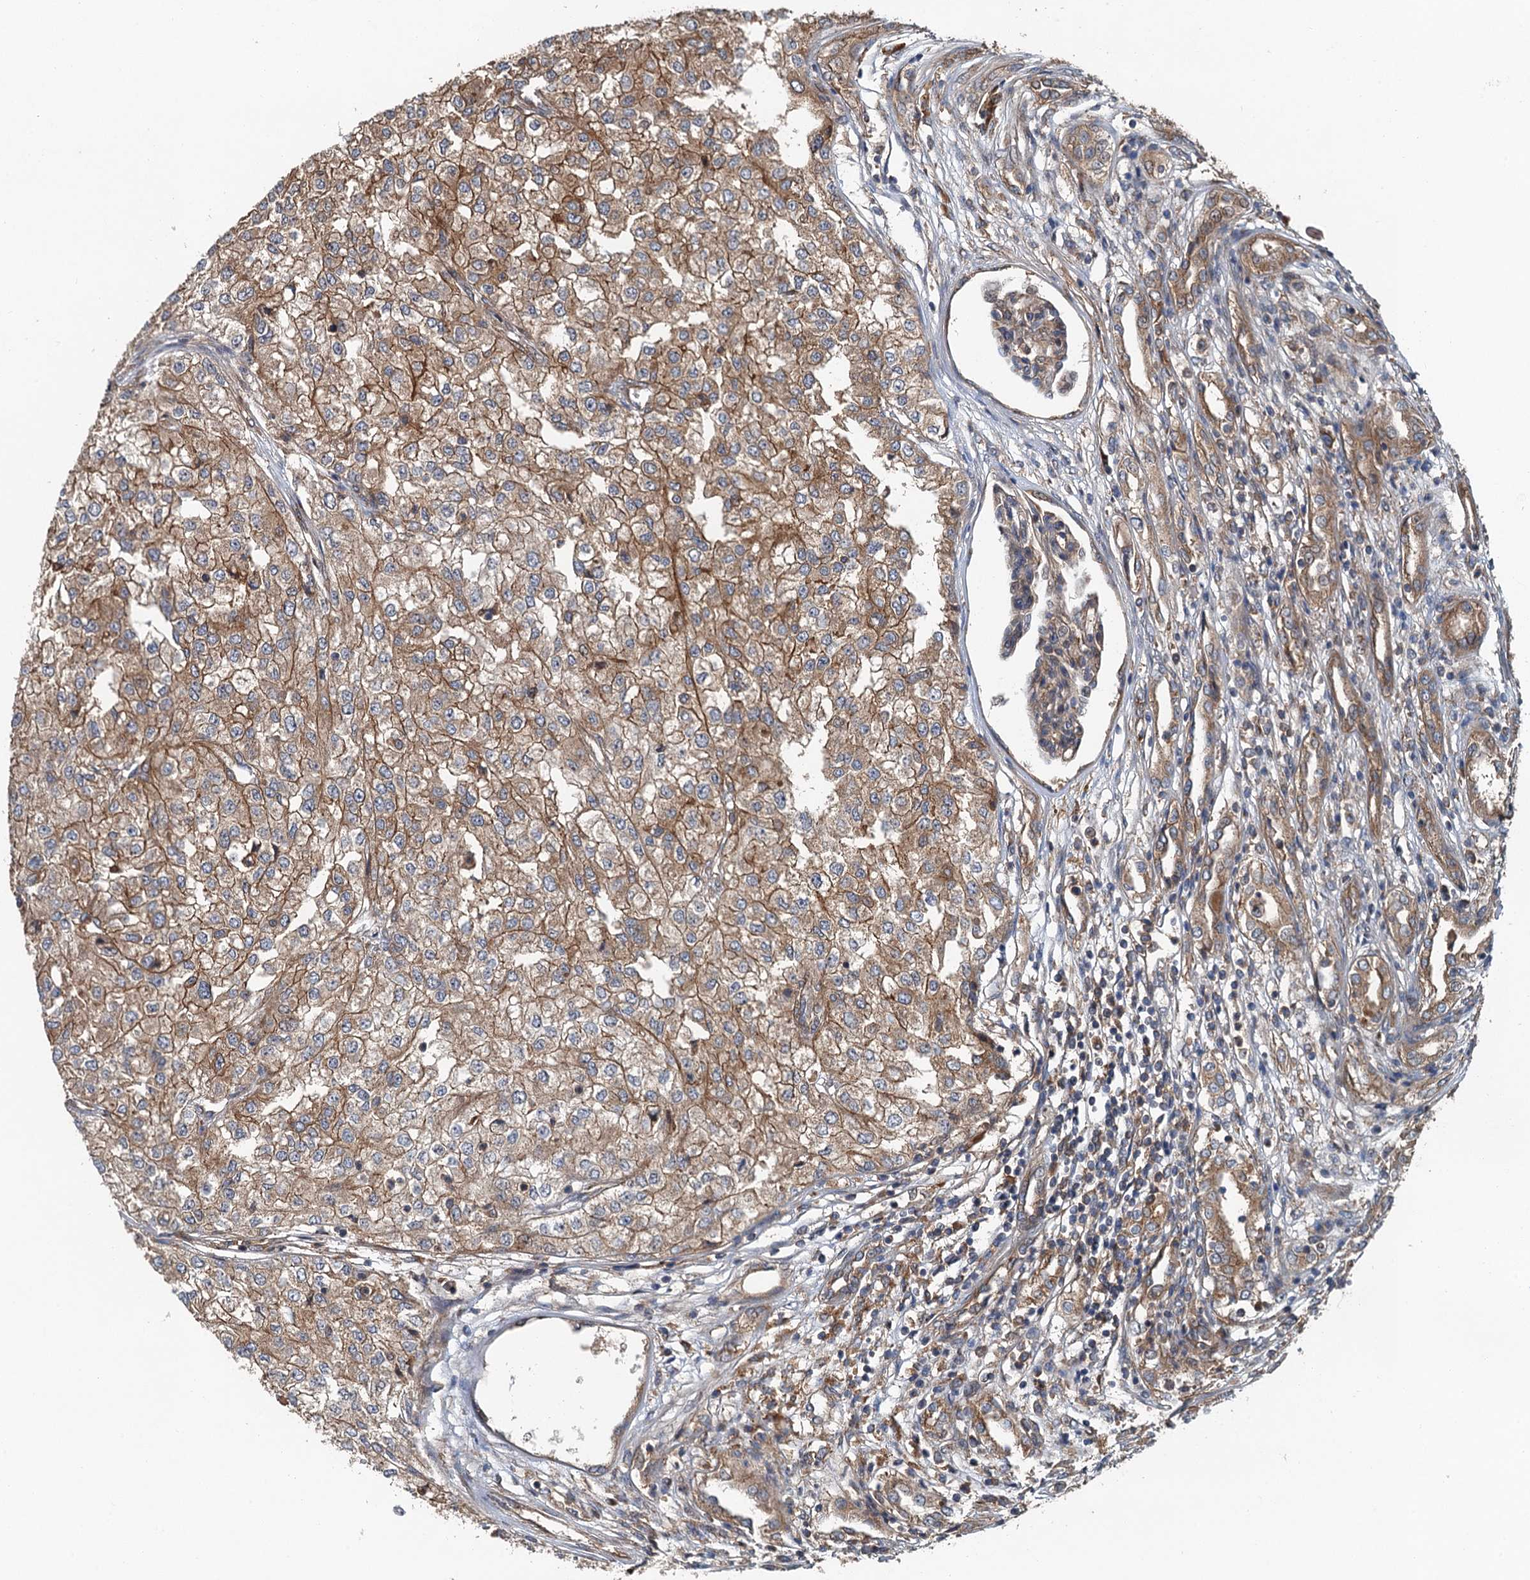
{"staining": {"intensity": "moderate", "quantity": ">75%", "location": "cytoplasmic/membranous"}, "tissue": "renal cancer", "cell_type": "Tumor cells", "image_type": "cancer", "snomed": [{"axis": "morphology", "description": "Adenocarcinoma, NOS"}, {"axis": "topography", "description": "Kidney"}], "caption": "Renal adenocarcinoma stained with a brown dye demonstrates moderate cytoplasmic/membranous positive positivity in about >75% of tumor cells.", "gene": "COG3", "patient": {"sex": "female", "age": 54}}